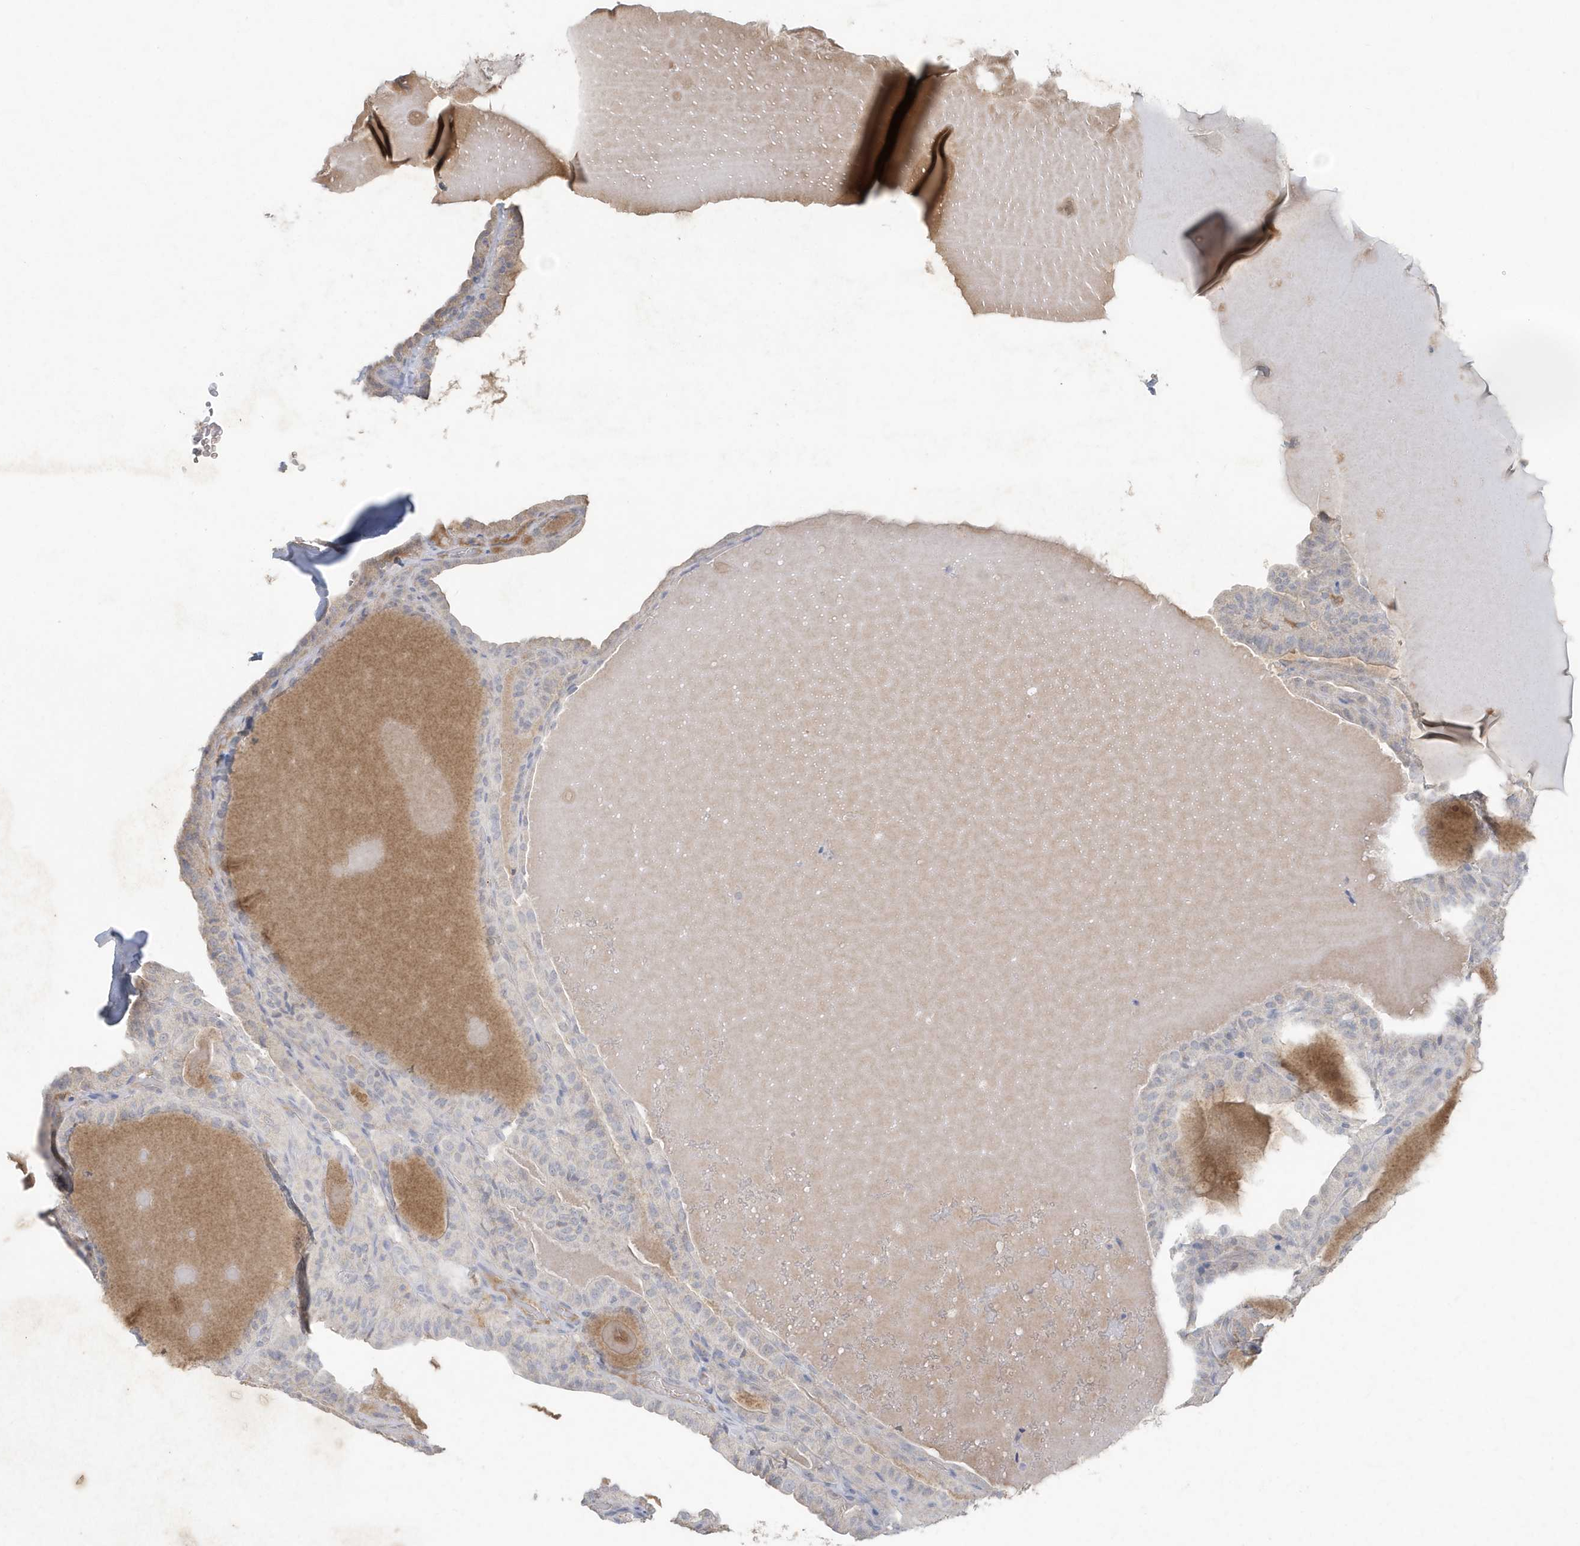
{"staining": {"intensity": "negative", "quantity": "none", "location": "none"}, "tissue": "thyroid cancer", "cell_type": "Tumor cells", "image_type": "cancer", "snomed": [{"axis": "morphology", "description": "Papillary adenocarcinoma, NOS"}, {"axis": "topography", "description": "Thyroid gland"}], "caption": "This is a photomicrograph of IHC staining of thyroid cancer (papillary adenocarcinoma), which shows no staining in tumor cells.", "gene": "C1RL", "patient": {"sex": "male", "age": 77}}